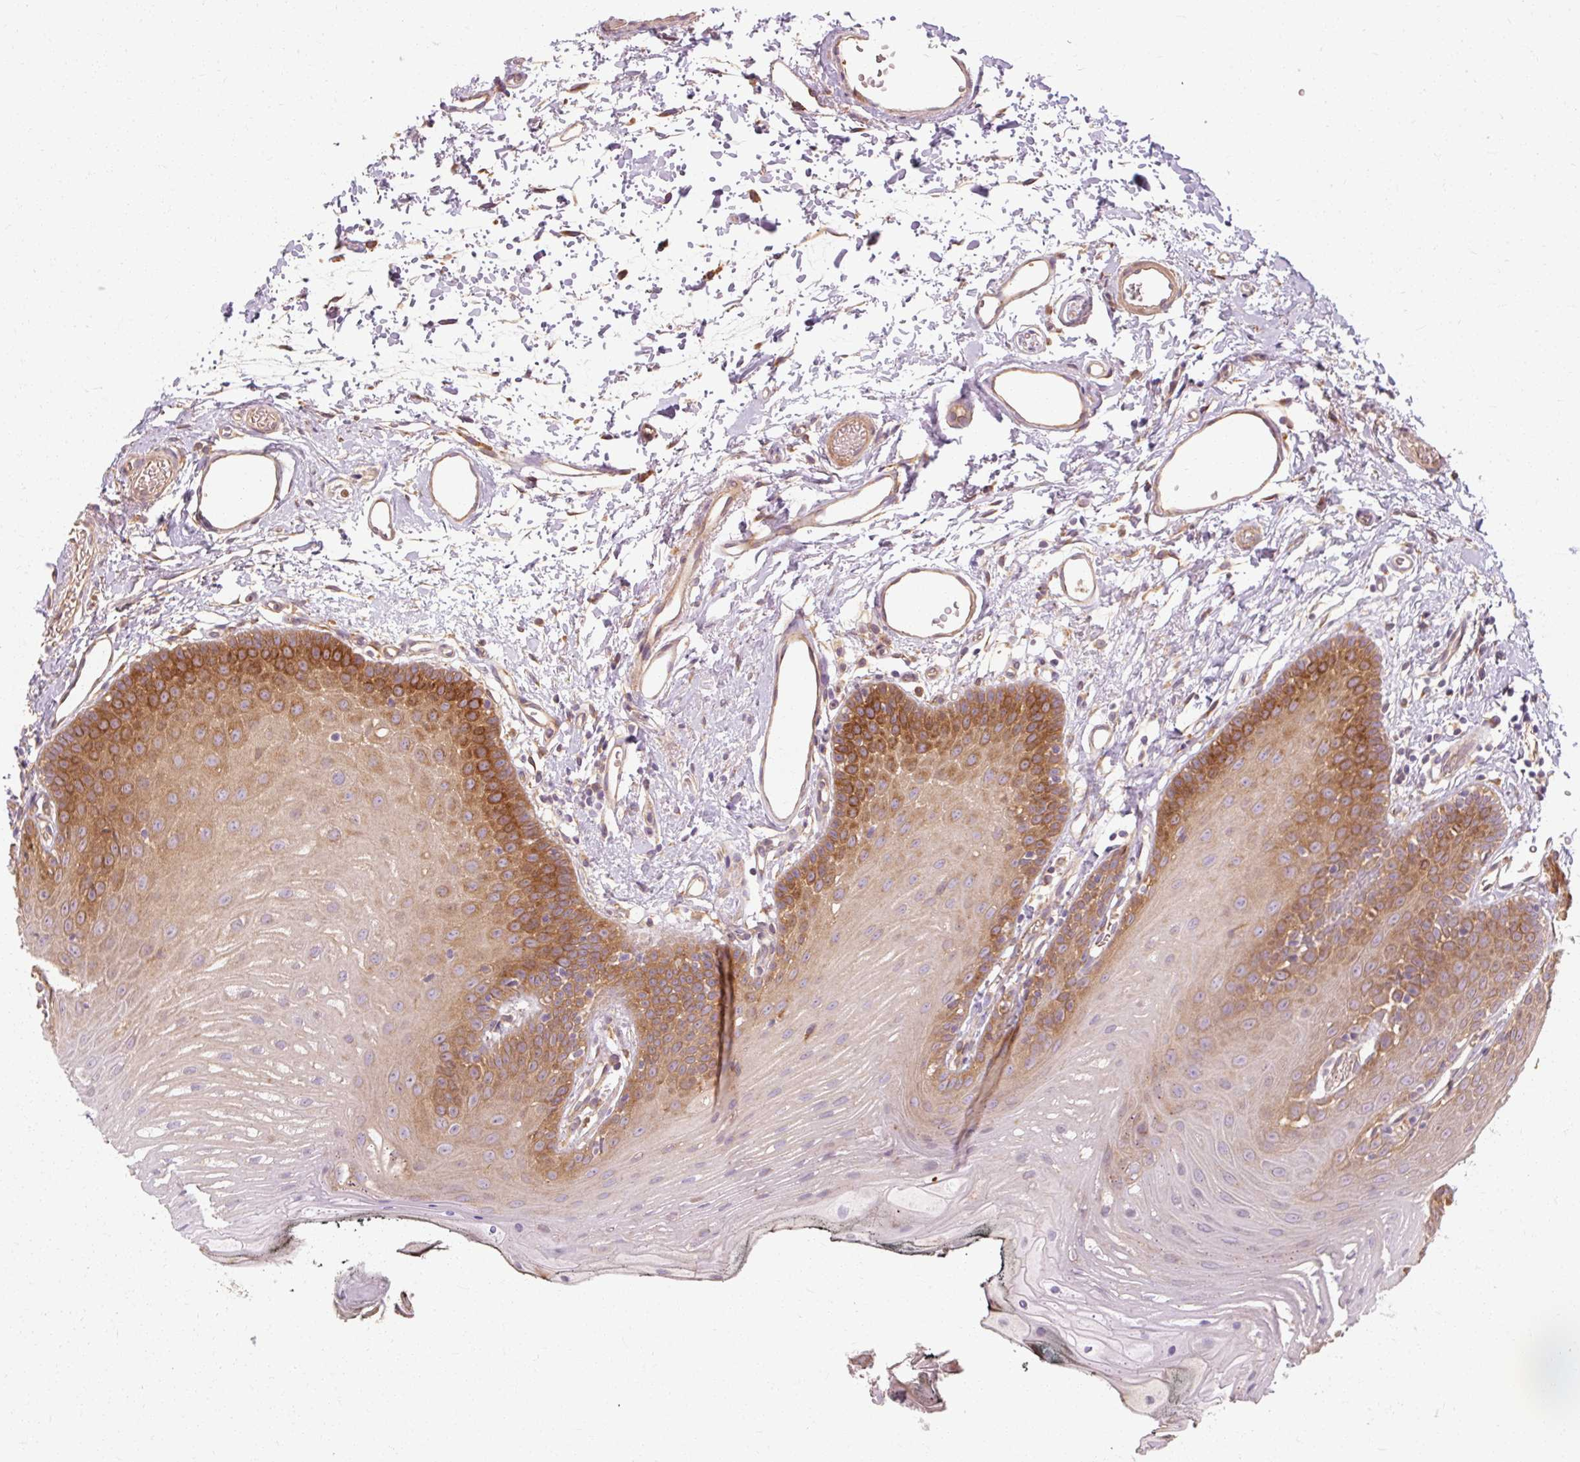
{"staining": {"intensity": "moderate", "quantity": ">75%", "location": "cytoplasmic/membranous"}, "tissue": "oral mucosa", "cell_type": "Squamous epithelial cells", "image_type": "normal", "snomed": [{"axis": "morphology", "description": "Normal tissue, NOS"}, {"axis": "morphology", "description": "Squamous cell carcinoma, NOS"}, {"axis": "topography", "description": "Oral tissue"}, {"axis": "topography", "description": "Head-Neck"}], "caption": "This photomicrograph demonstrates IHC staining of unremarkable oral mucosa, with medium moderate cytoplasmic/membranous expression in approximately >75% of squamous epithelial cells.", "gene": "TBC1D4", "patient": {"sex": "female", "age": 81}}